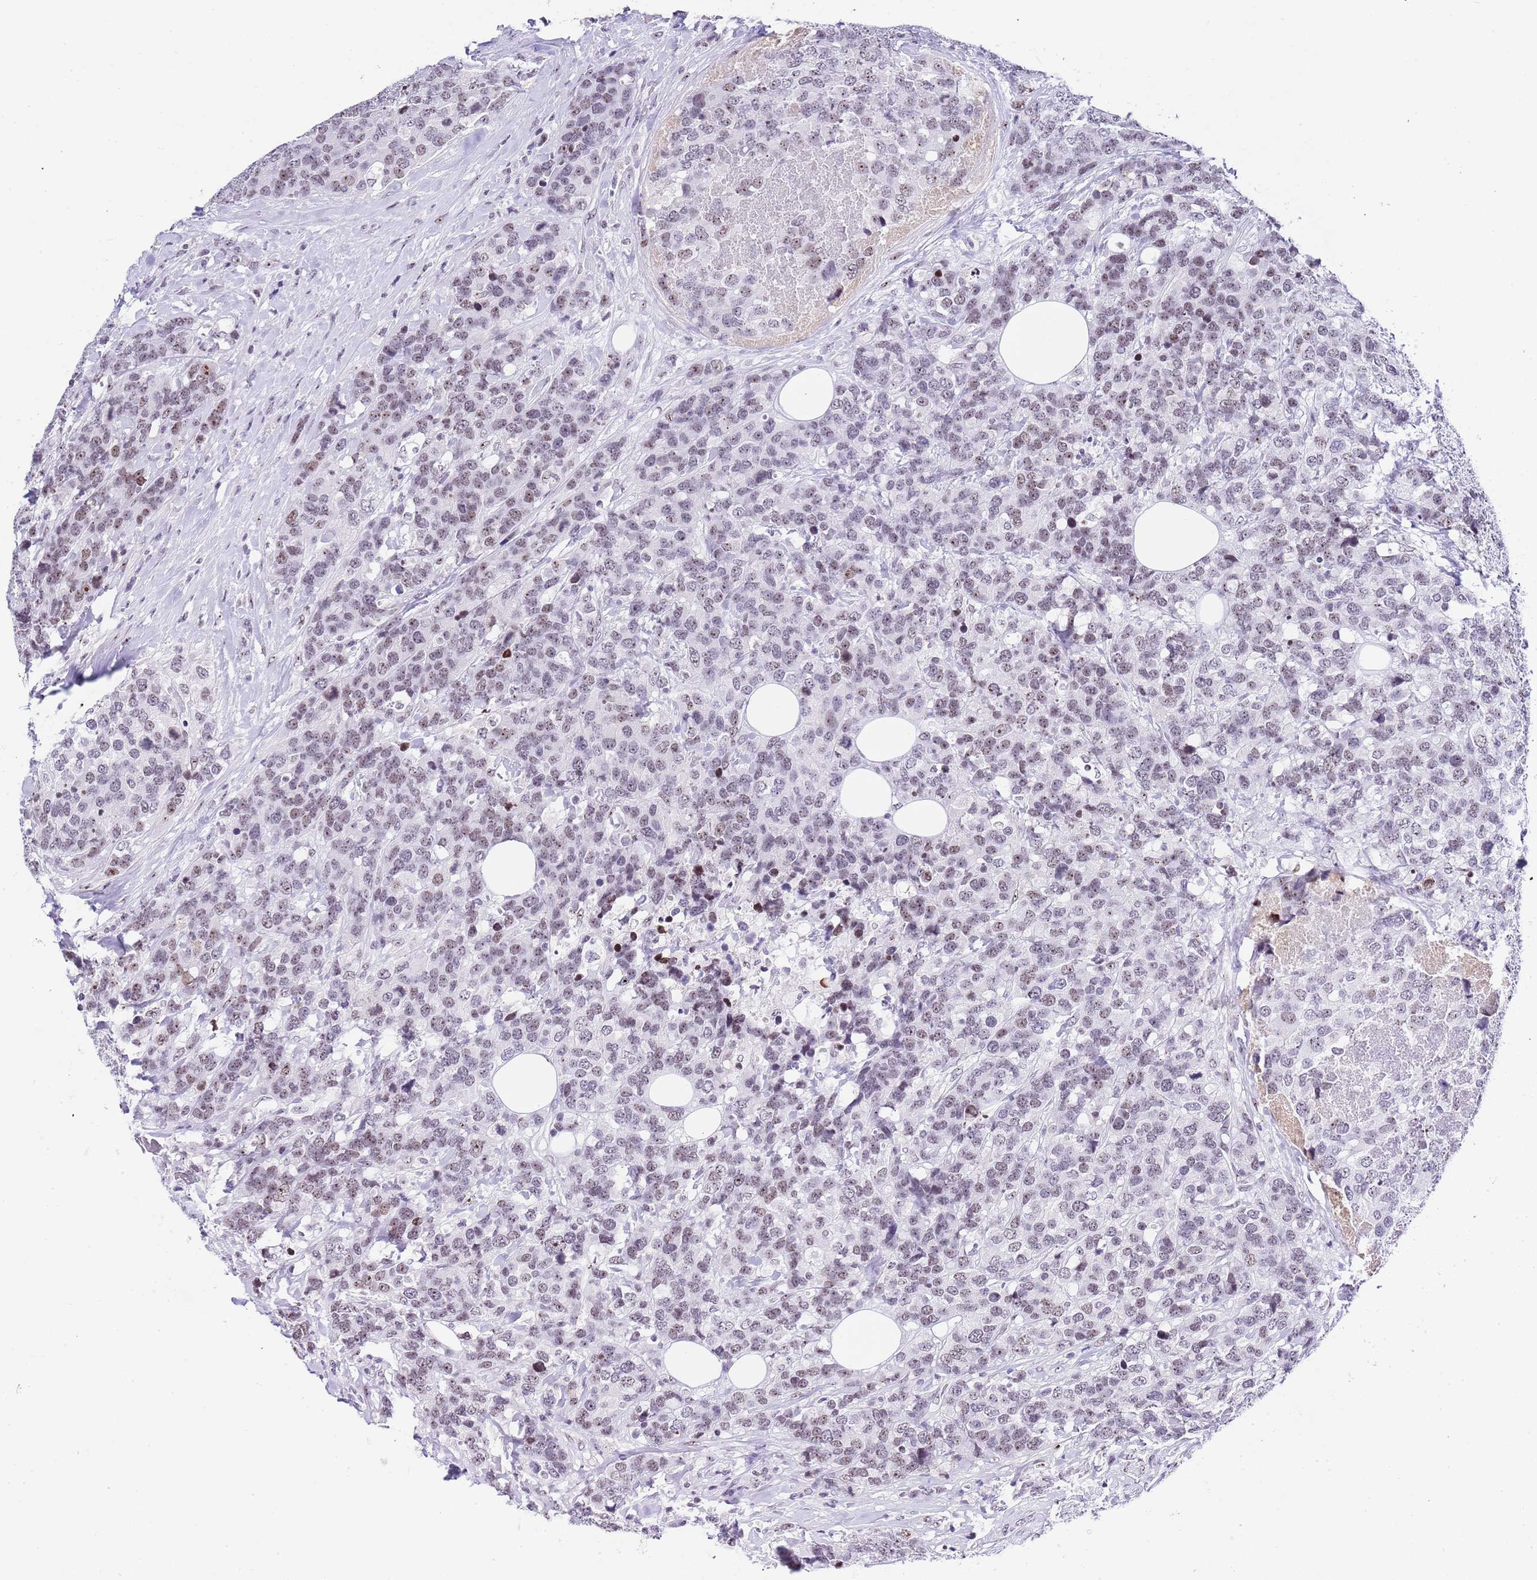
{"staining": {"intensity": "weak", "quantity": "<25%", "location": "nuclear"}, "tissue": "breast cancer", "cell_type": "Tumor cells", "image_type": "cancer", "snomed": [{"axis": "morphology", "description": "Lobular carcinoma"}, {"axis": "topography", "description": "Breast"}], "caption": "This is an immunohistochemistry photomicrograph of breast cancer (lobular carcinoma). There is no staining in tumor cells.", "gene": "NOP56", "patient": {"sex": "female", "age": 59}}